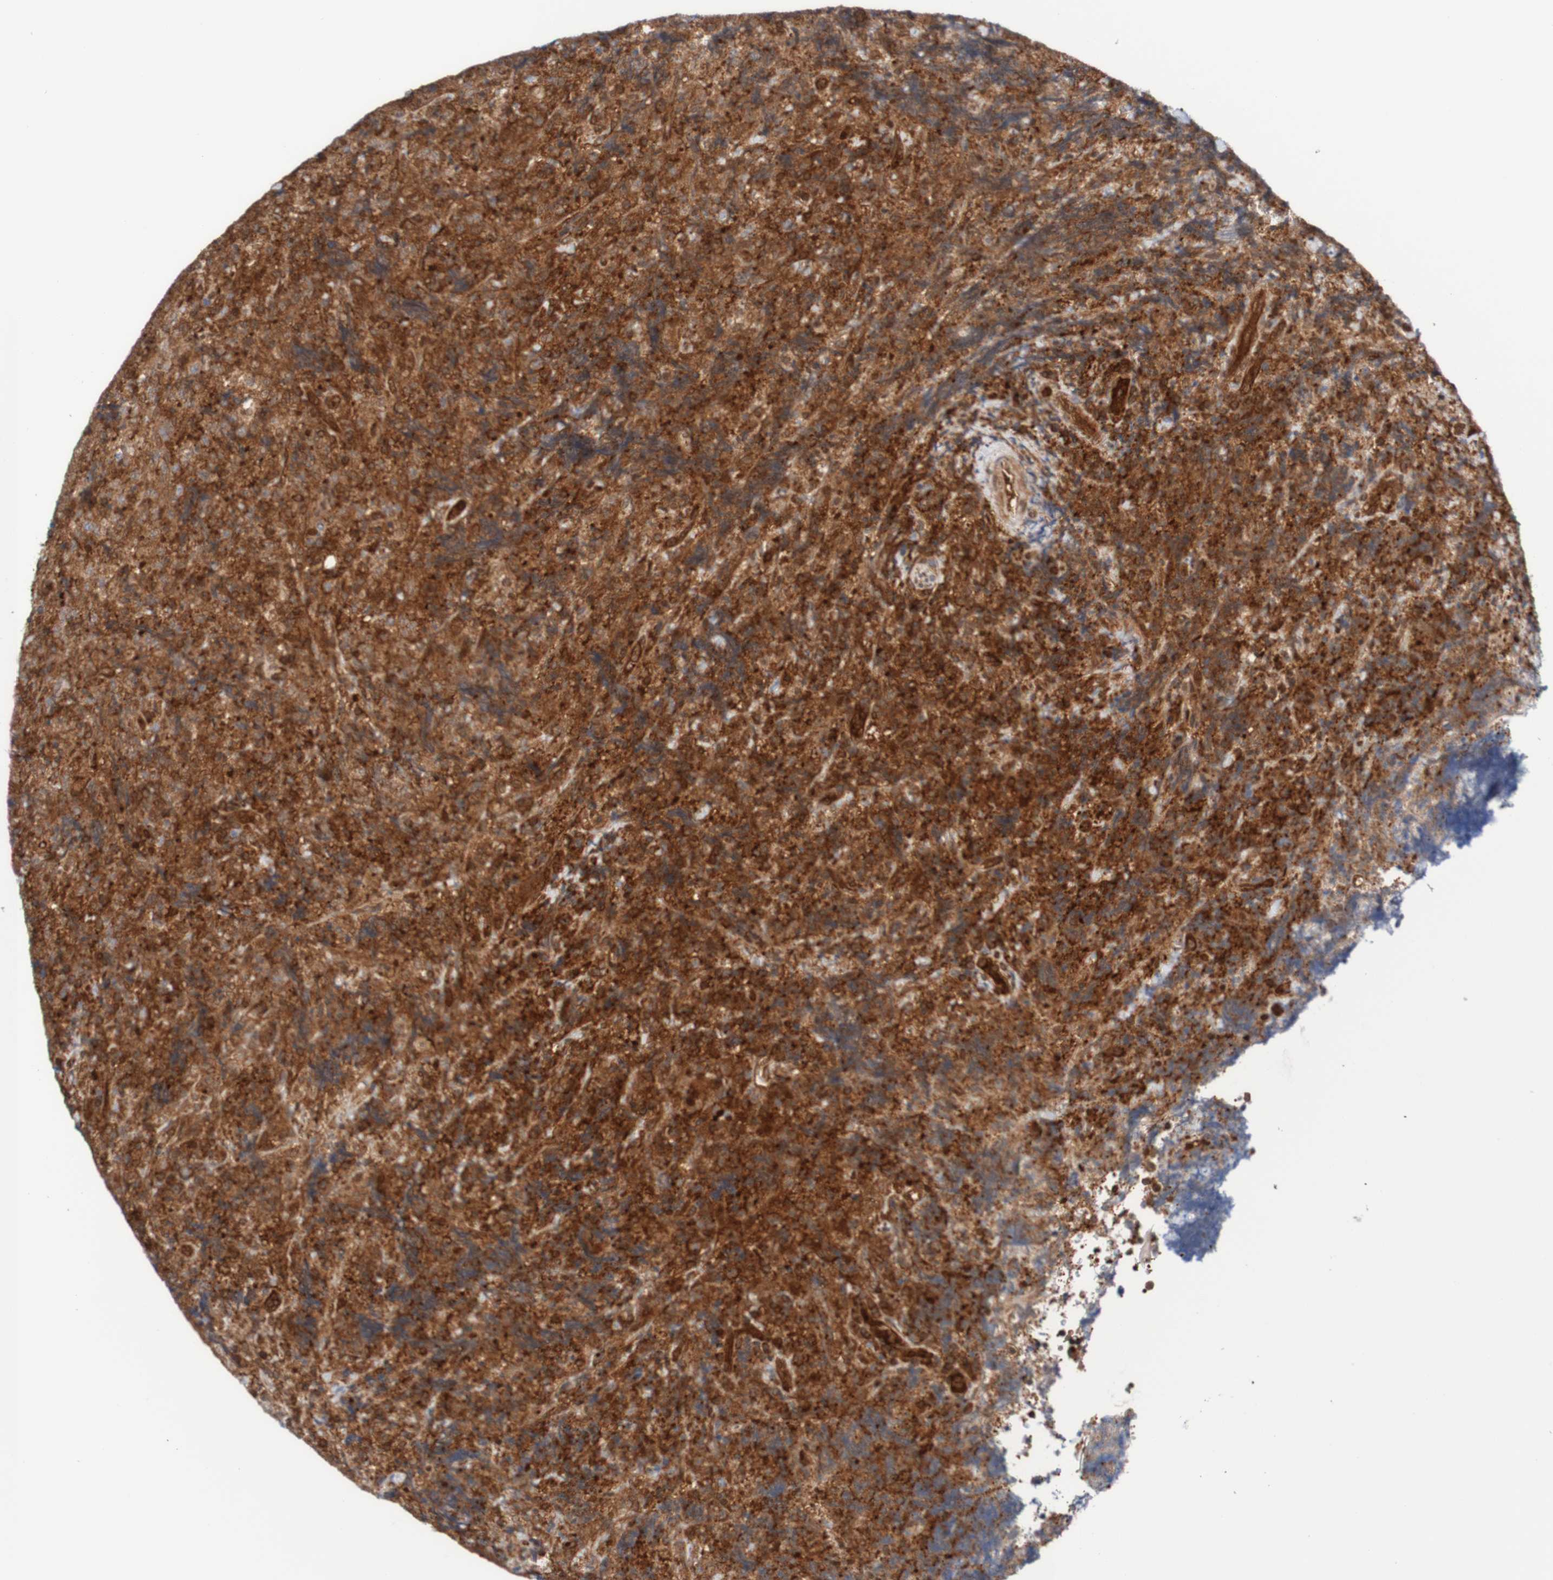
{"staining": {"intensity": "strong", "quantity": "<25%", "location": "cytoplasmic/membranous"}, "tissue": "lymphoma", "cell_type": "Tumor cells", "image_type": "cancer", "snomed": [{"axis": "morphology", "description": "Malignant lymphoma, non-Hodgkin's type, High grade"}, {"axis": "topography", "description": "Tonsil"}], "caption": "A high-resolution histopathology image shows immunohistochemistry (IHC) staining of lymphoma, which displays strong cytoplasmic/membranous staining in about <25% of tumor cells. Nuclei are stained in blue.", "gene": "RIGI", "patient": {"sex": "female", "age": 36}}